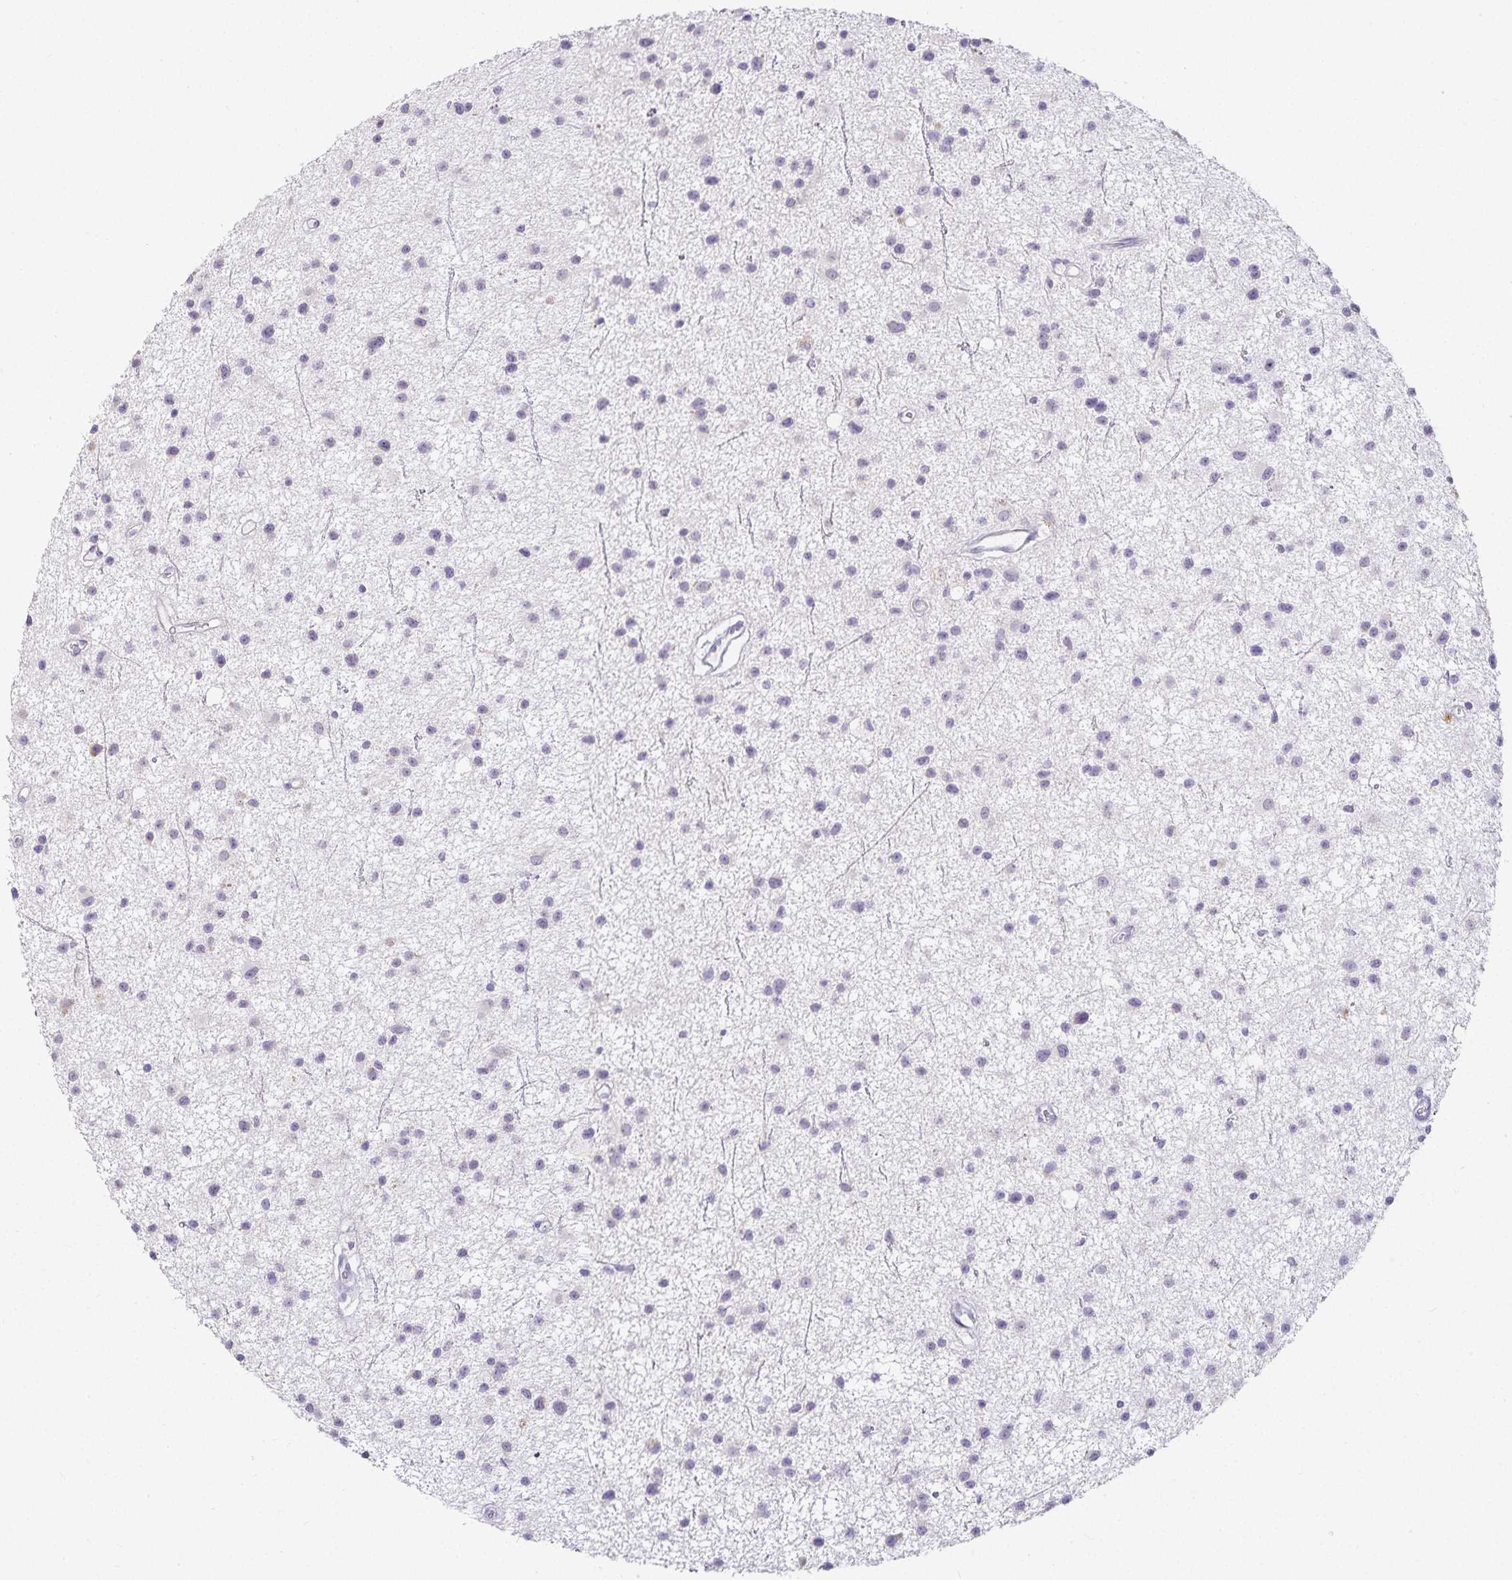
{"staining": {"intensity": "negative", "quantity": "none", "location": "none"}, "tissue": "glioma", "cell_type": "Tumor cells", "image_type": "cancer", "snomed": [{"axis": "morphology", "description": "Glioma, malignant, Low grade"}, {"axis": "topography", "description": "Brain"}], "caption": "Tumor cells show no significant protein expression in malignant glioma (low-grade). The staining was performed using DAB to visualize the protein expression in brown, while the nuclei were stained in blue with hematoxylin (Magnification: 20x).", "gene": "GP2", "patient": {"sex": "male", "age": 43}}